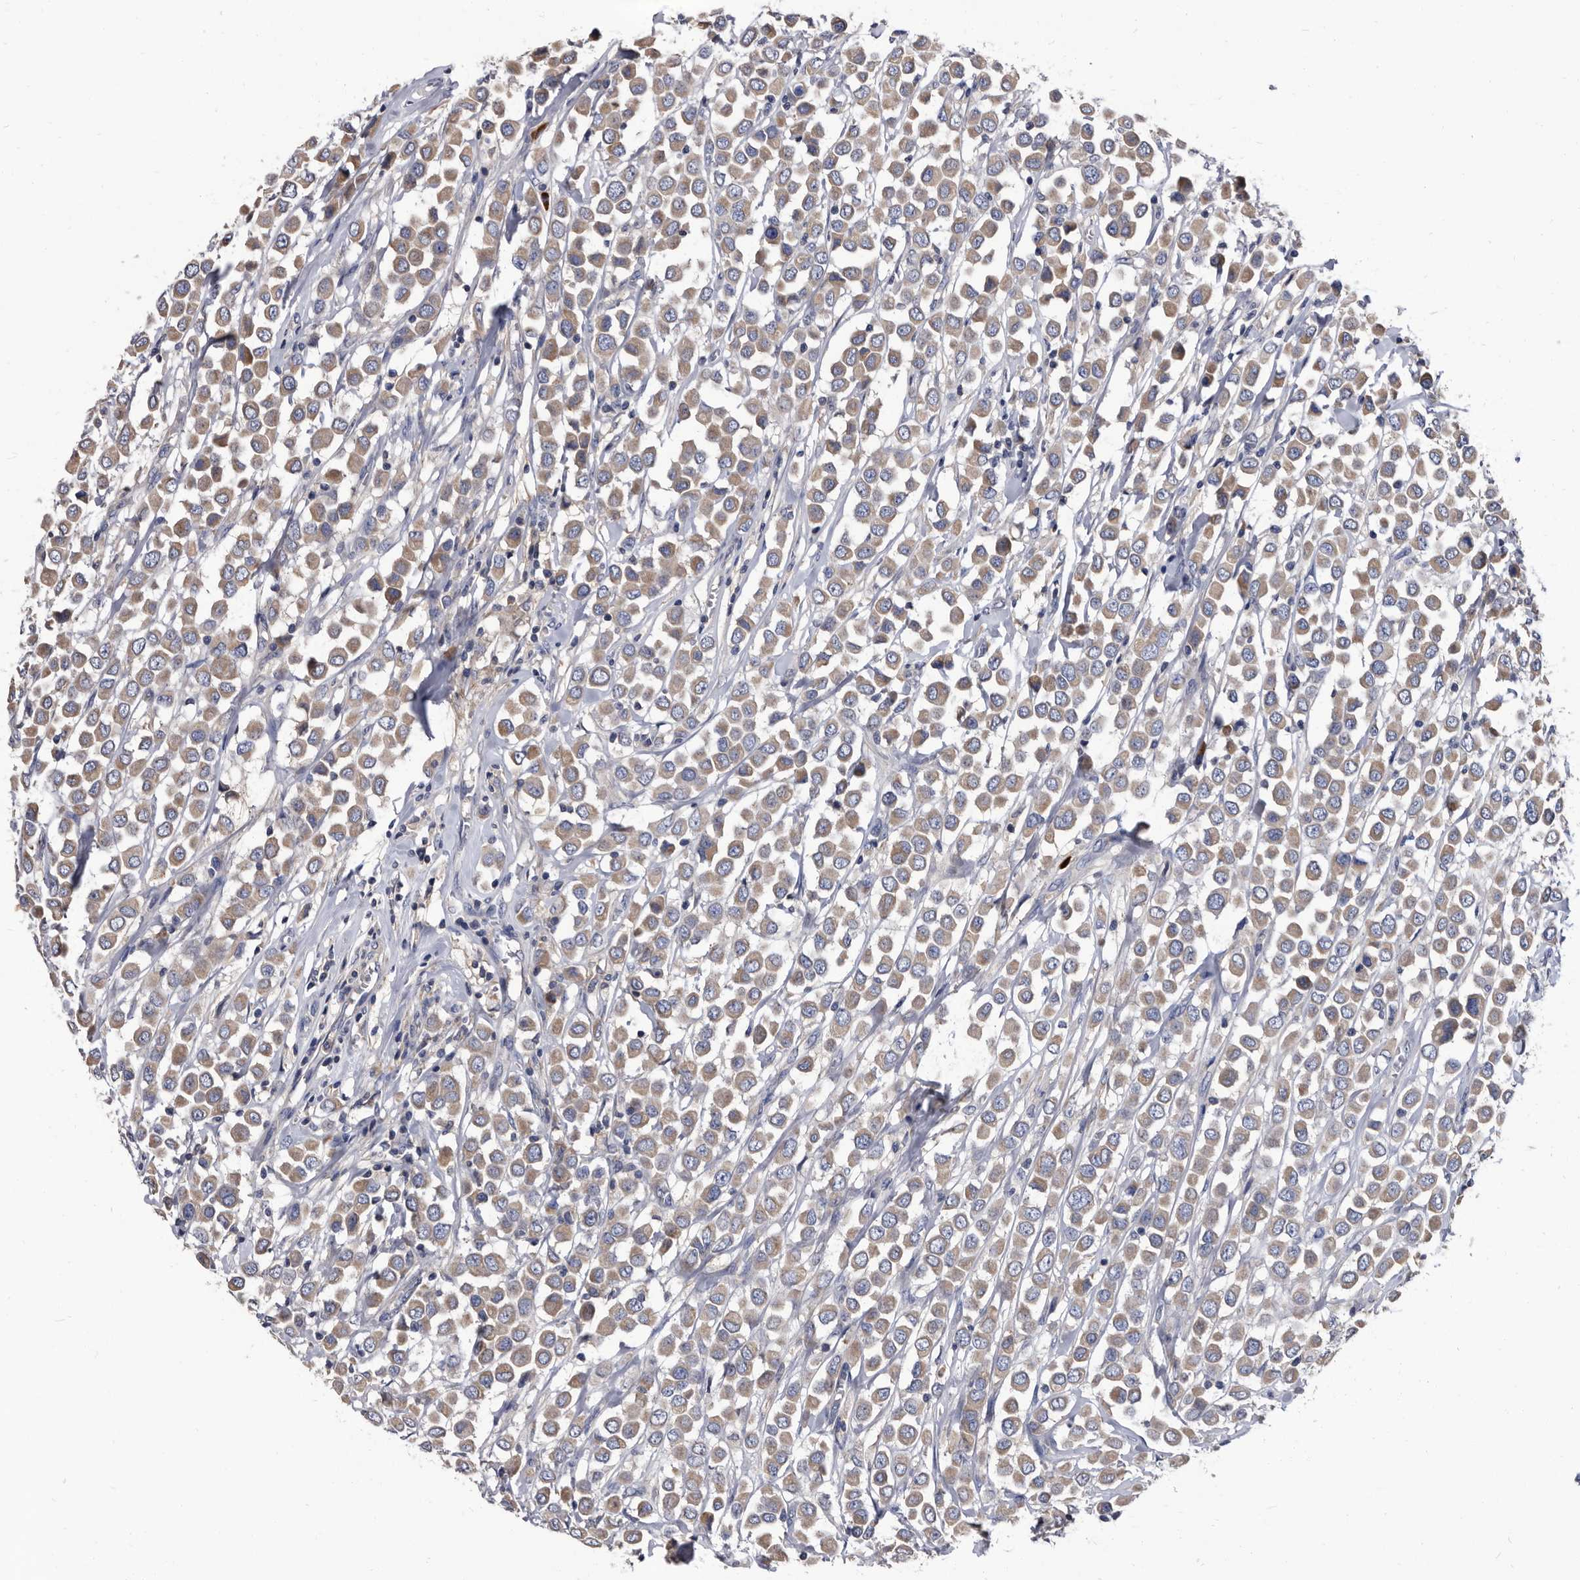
{"staining": {"intensity": "weak", "quantity": ">75%", "location": "cytoplasmic/membranous"}, "tissue": "breast cancer", "cell_type": "Tumor cells", "image_type": "cancer", "snomed": [{"axis": "morphology", "description": "Duct carcinoma"}, {"axis": "topography", "description": "Breast"}], "caption": "An image showing weak cytoplasmic/membranous expression in about >75% of tumor cells in breast cancer (invasive ductal carcinoma), as visualized by brown immunohistochemical staining.", "gene": "DTNBP1", "patient": {"sex": "female", "age": 61}}